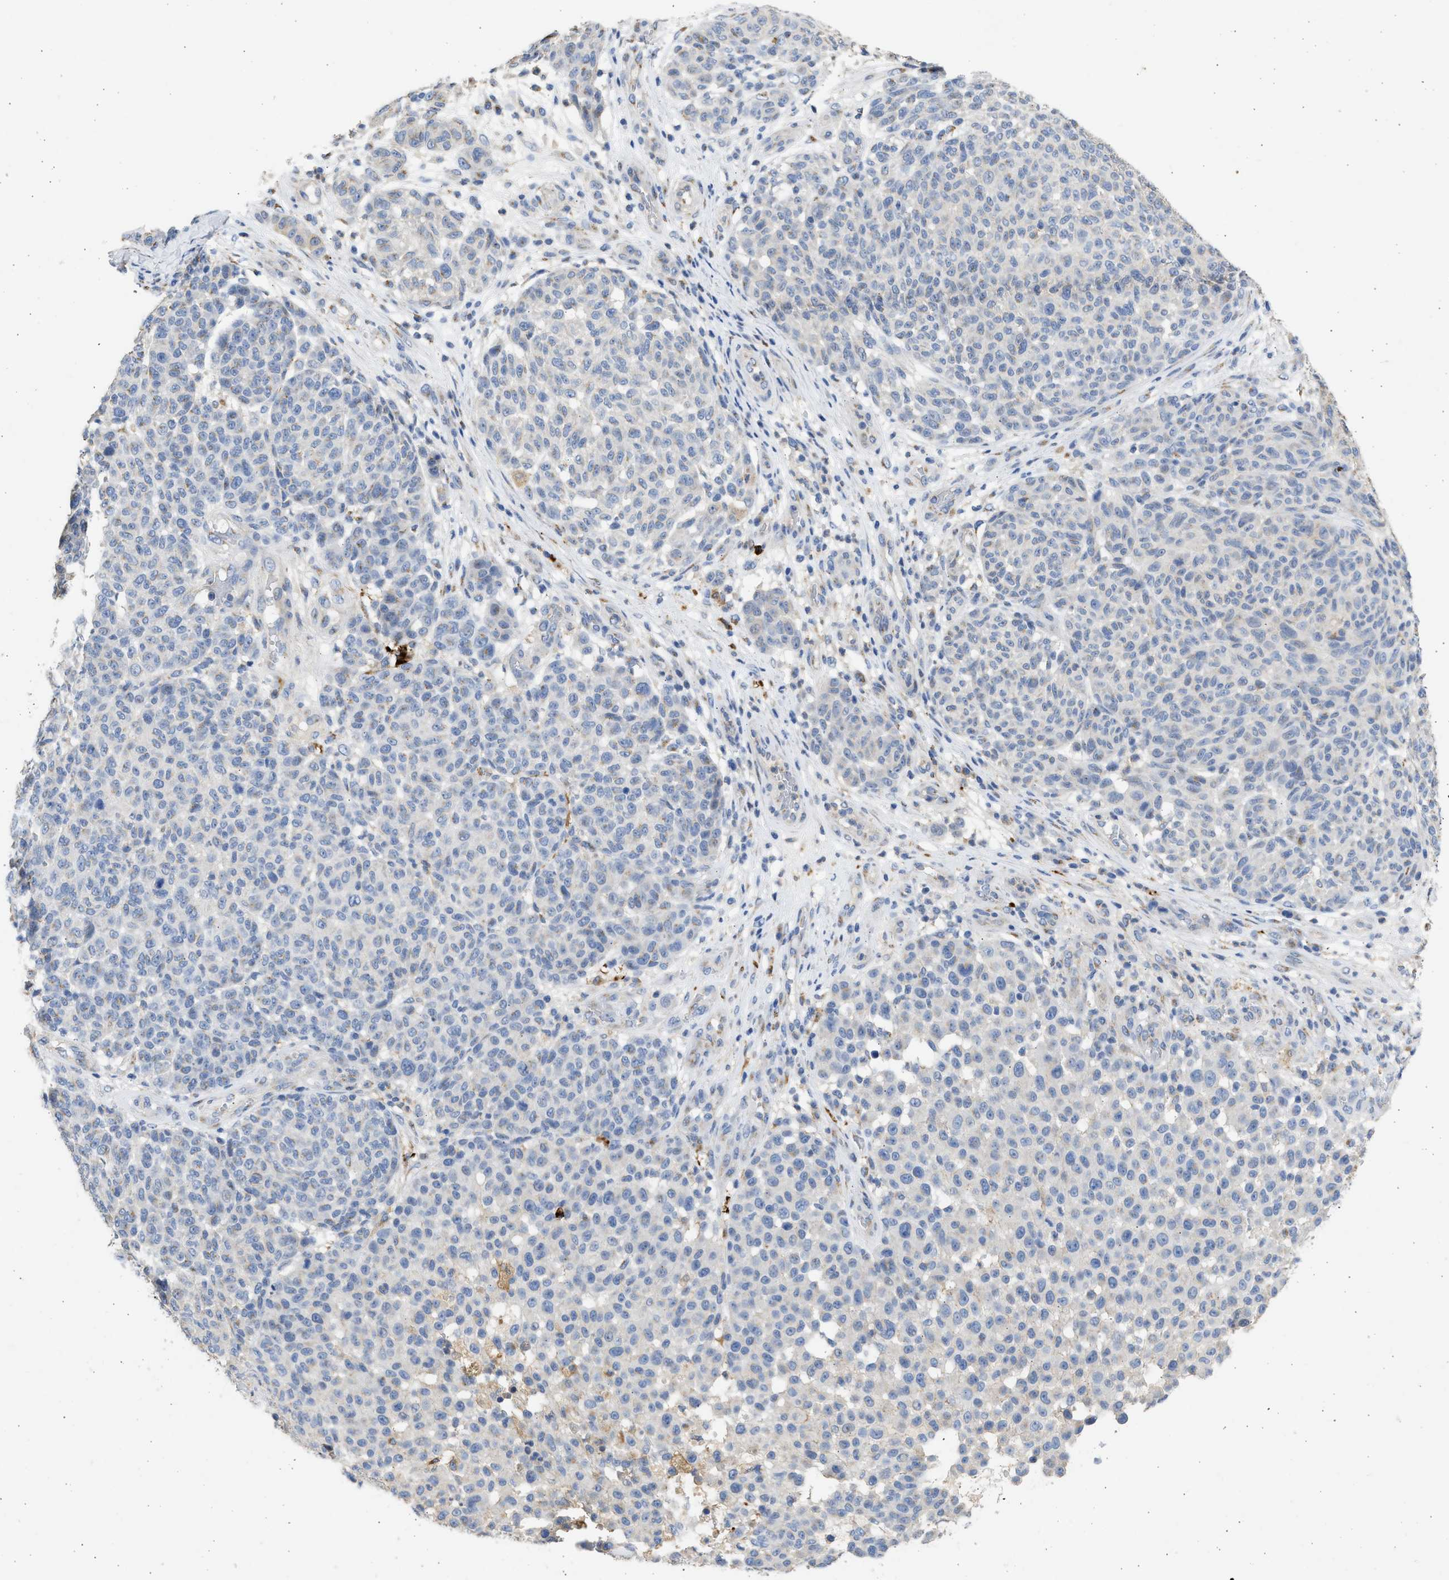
{"staining": {"intensity": "negative", "quantity": "none", "location": "none"}, "tissue": "melanoma", "cell_type": "Tumor cells", "image_type": "cancer", "snomed": [{"axis": "morphology", "description": "Malignant melanoma, NOS"}, {"axis": "topography", "description": "Skin"}], "caption": "Malignant melanoma was stained to show a protein in brown. There is no significant staining in tumor cells.", "gene": "IPO8", "patient": {"sex": "male", "age": 59}}